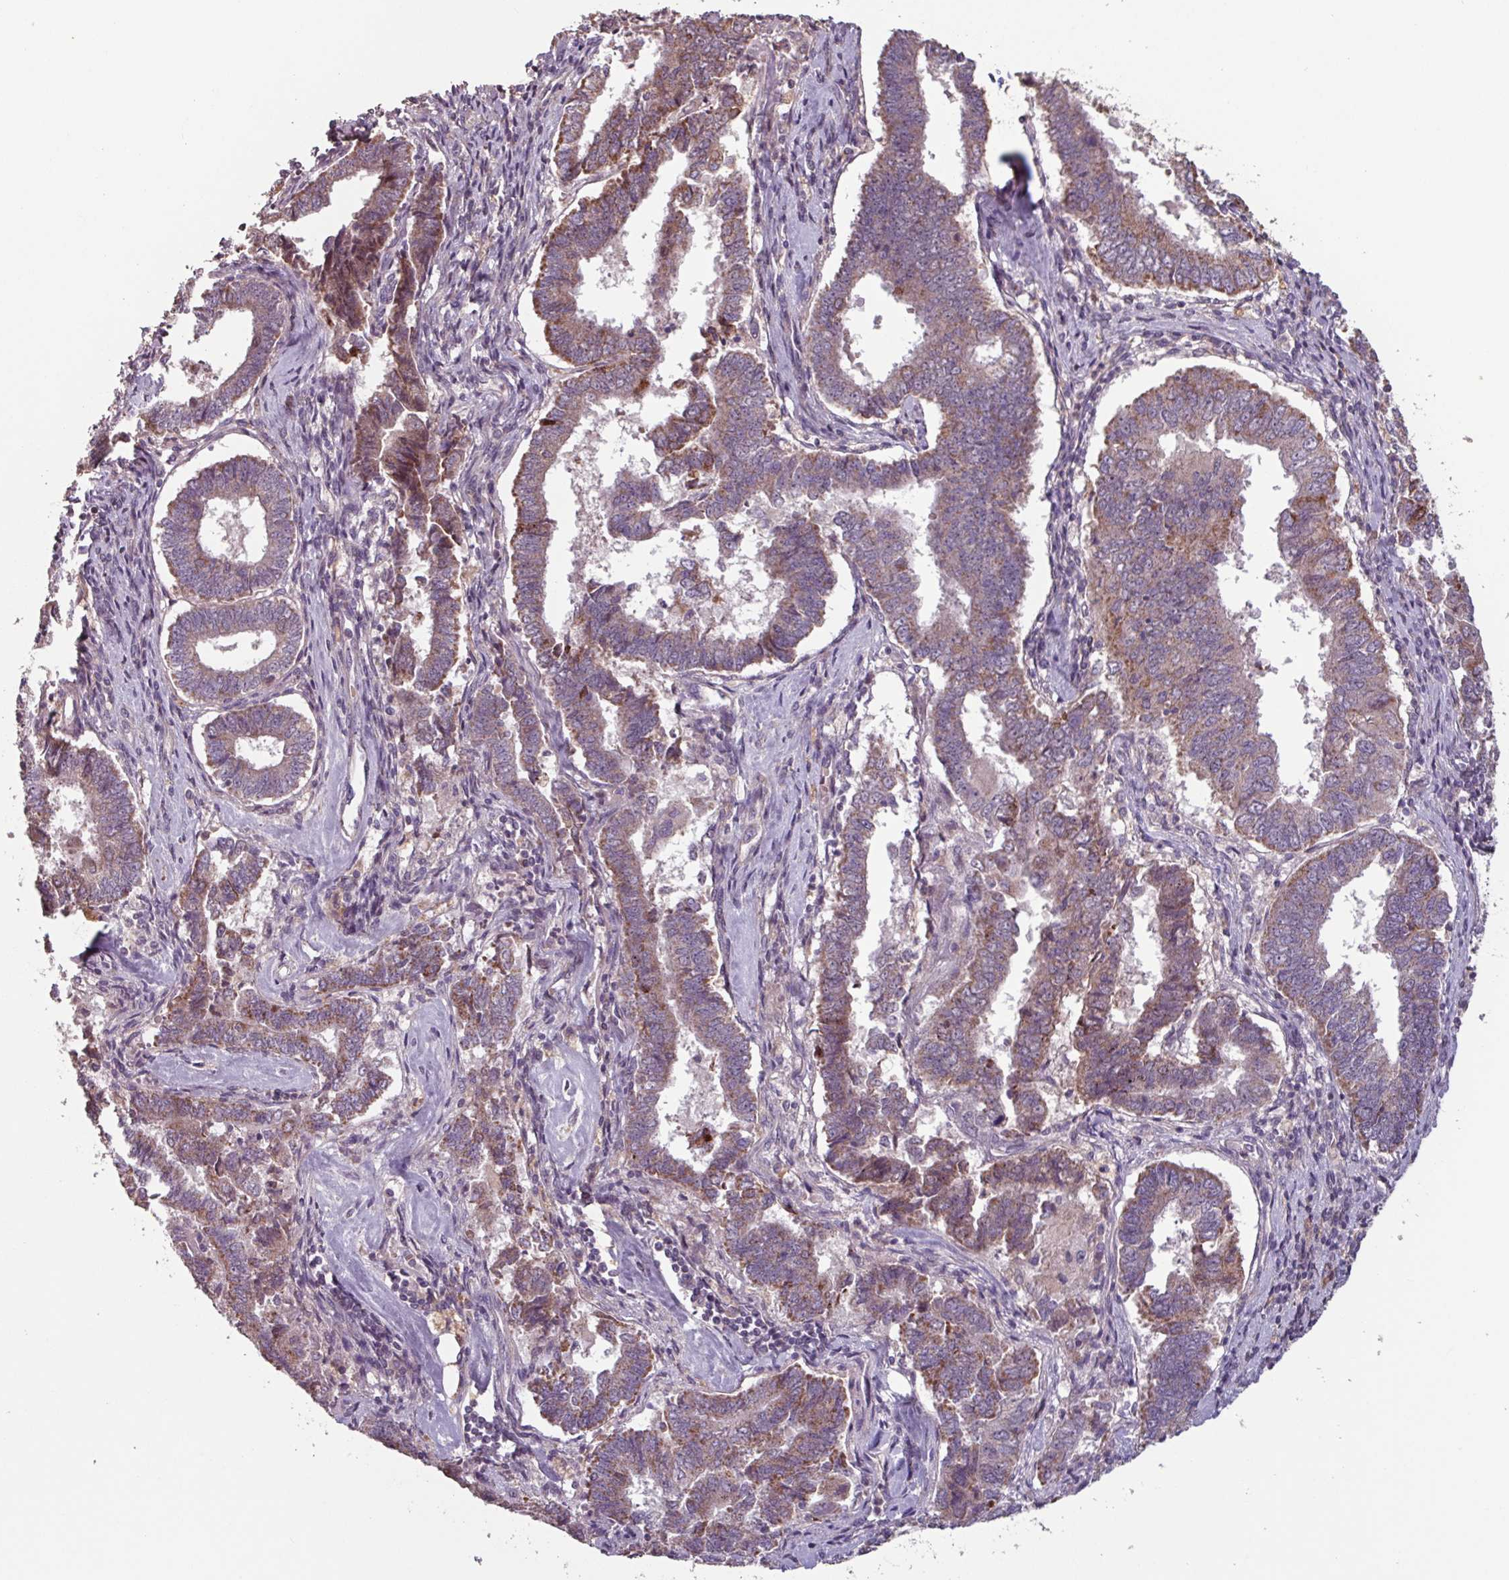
{"staining": {"intensity": "moderate", "quantity": "25%-75%", "location": "cytoplasmic/membranous,nuclear"}, "tissue": "endometrial cancer", "cell_type": "Tumor cells", "image_type": "cancer", "snomed": [{"axis": "morphology", "description": "Adenocarcinoma, NOS"}, {"axis": "topography", "description": "Endometrium"}], "caption": "The histopathology image exhibits immunohistochemical staining of adenocarcinoma (endometrial). There is moderate cytoplasmic/membranous and nuclear staining is identified in approximately 25%-75% of tumor cells.", "gene": "TMEM88", "patient": {"sex": "female", "age": 72}}